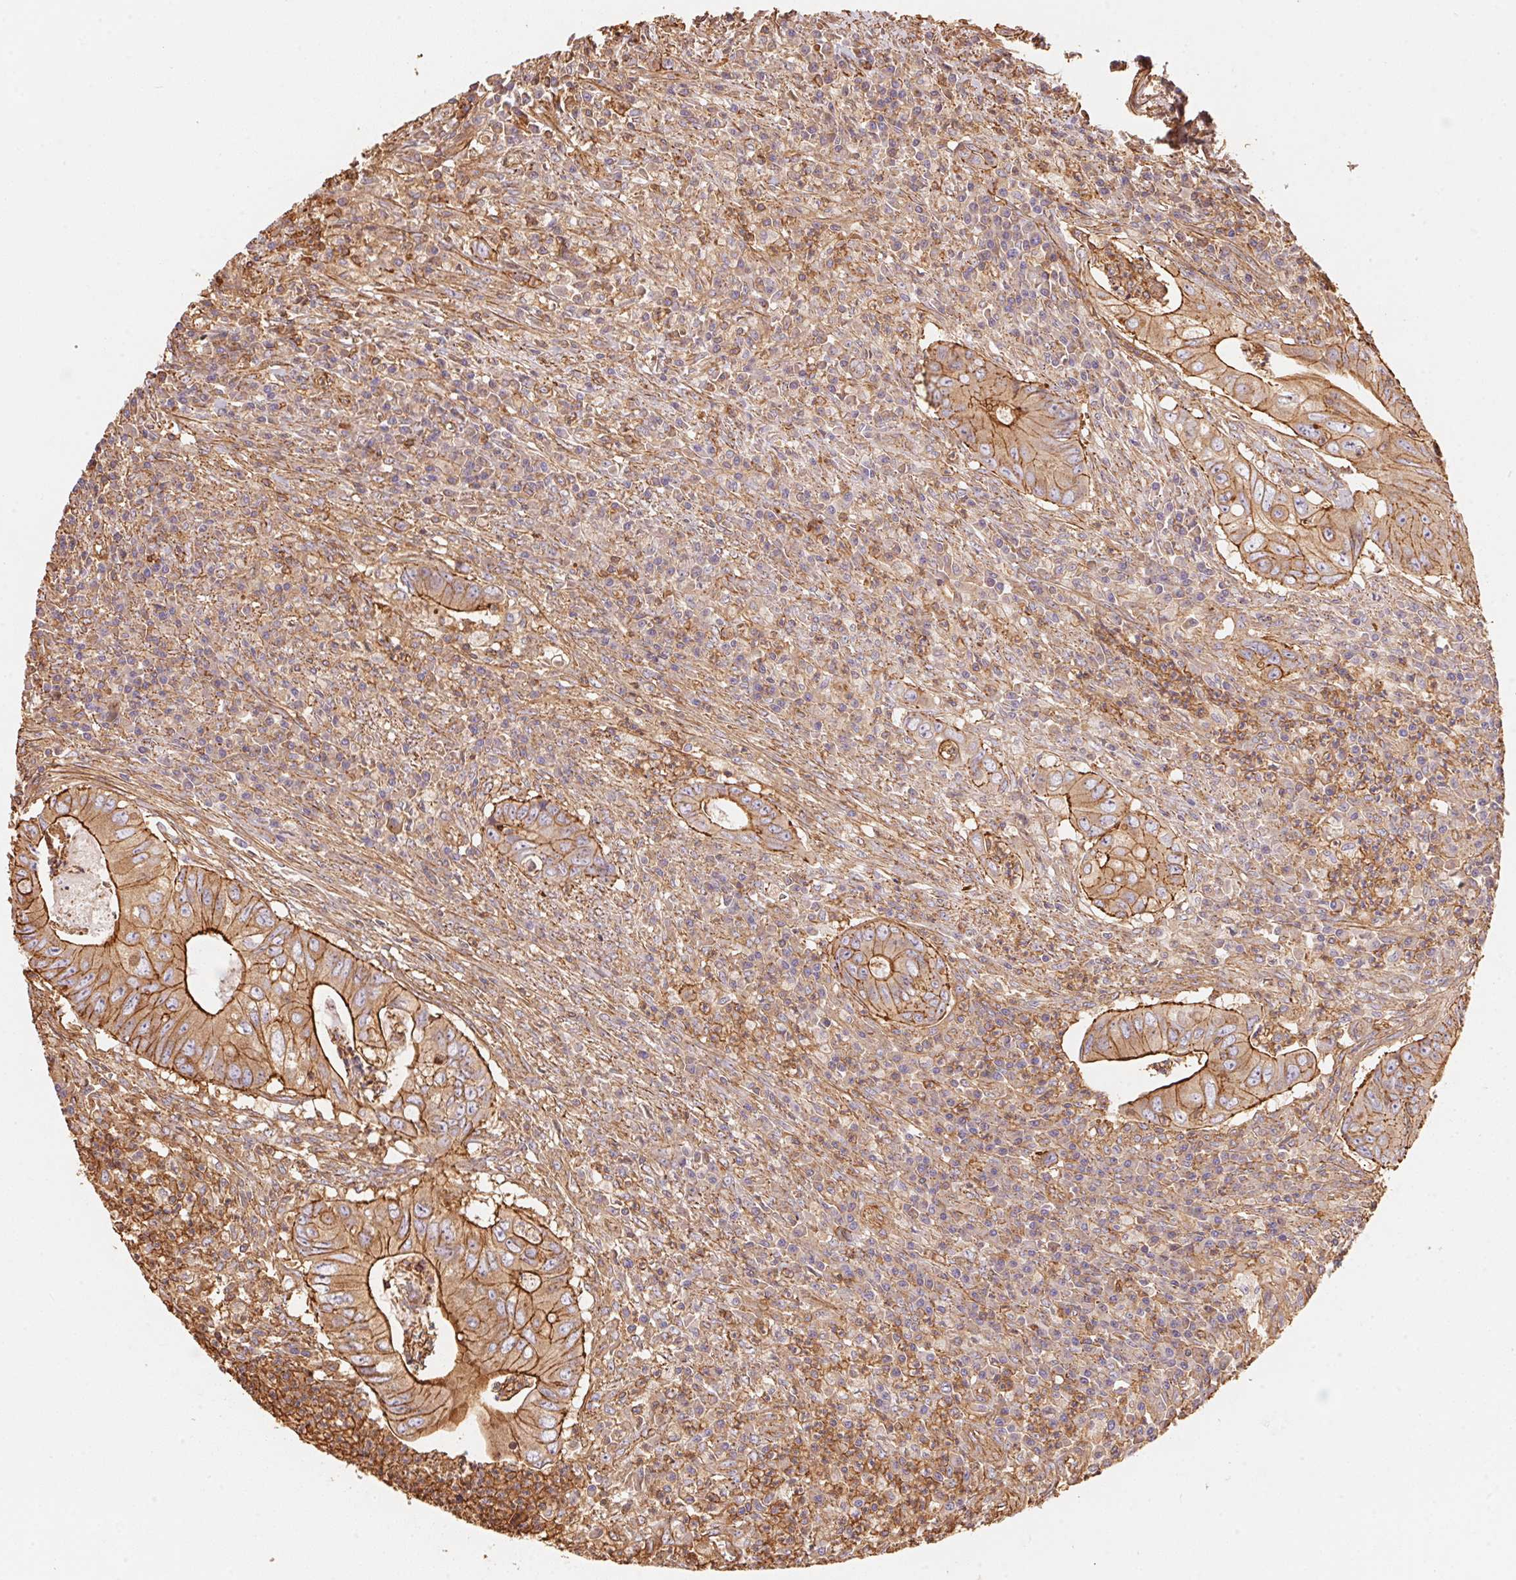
{"staining": {"intensity": "strong", "quantity": "25%-75%", "location": "cytoplasmic/membranous"}, "tissue": "colorectal cancer", "cell_type": "Tumor cells", "image_type": "cancer", "snomed": [{"axis": "morphology", "description": "Adenocarcinoma, NOS"}, {"axis": "topography", "description": "Colon"}], "caption": "Immunohistochemical staining of adenocarcinoma (colorectal) shows strong cytoplasmic/membranous protein positivity in approximately 25%-75% of tumor cells.", "gene": "FRAS1", "patient": {"sex": "female", "age": 74}}